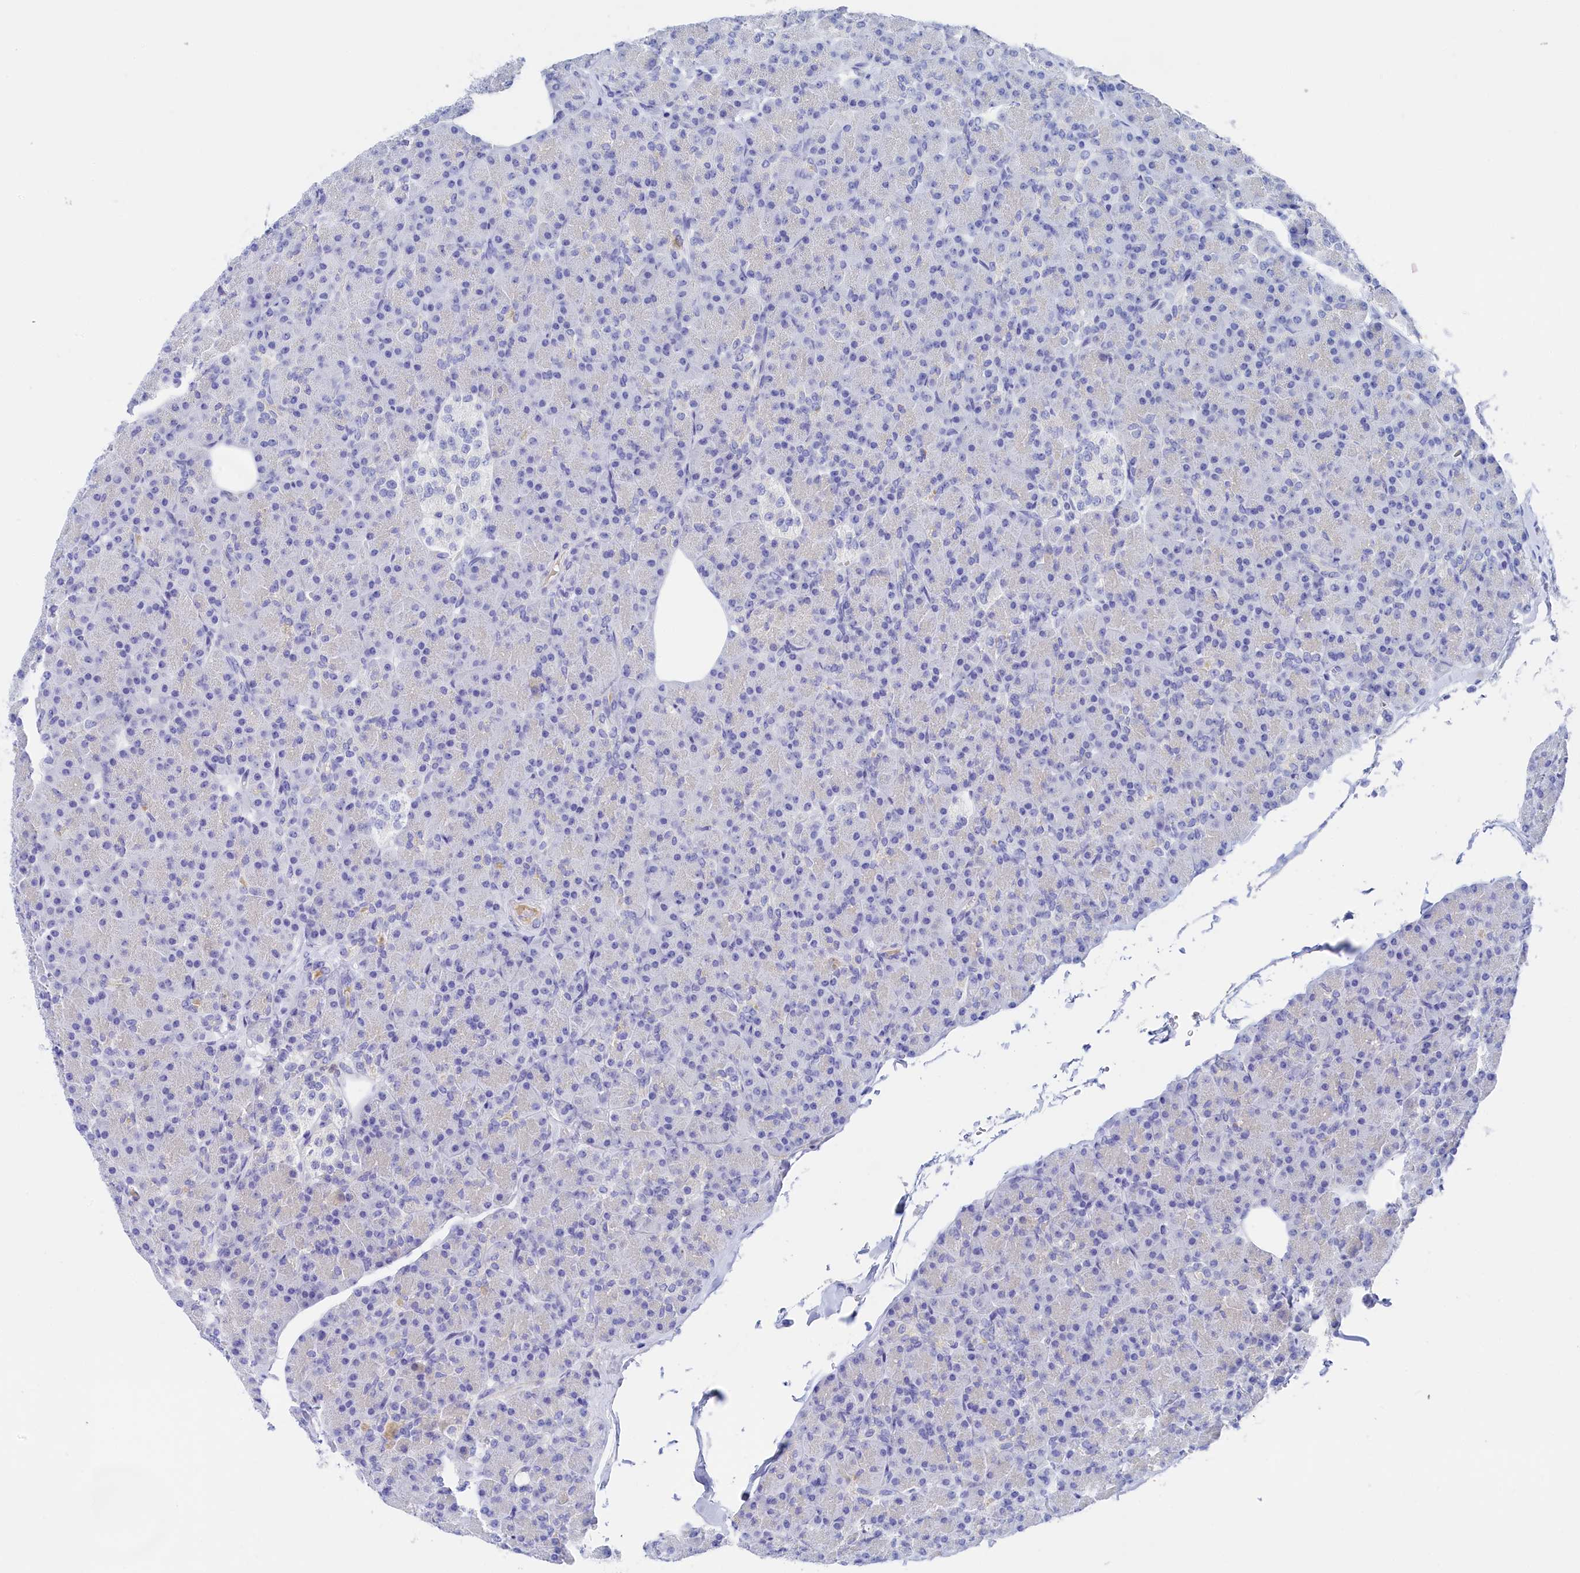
{"staining": {"intensity": "negative", "quantity": "none", "location": "none"}, "tissue": "pancreas", "cell_type": "Exocrine glandular cells", "image_type": "normal", "snomed": [{"axis": "morphology", "description": "Normal tissue, NOS"}, {"axis": "topography", "description": "Pancreas"}], "caption": "Photomicrograph shows no significant protein expression in exocrine glandular cells of benign pancreas. (DAB immunohistochemistry (IHC) visualized using brightfield microscopy, high magnification).", "gene": "TRIM10", "patient": {"sex": "female", "age": 43}}